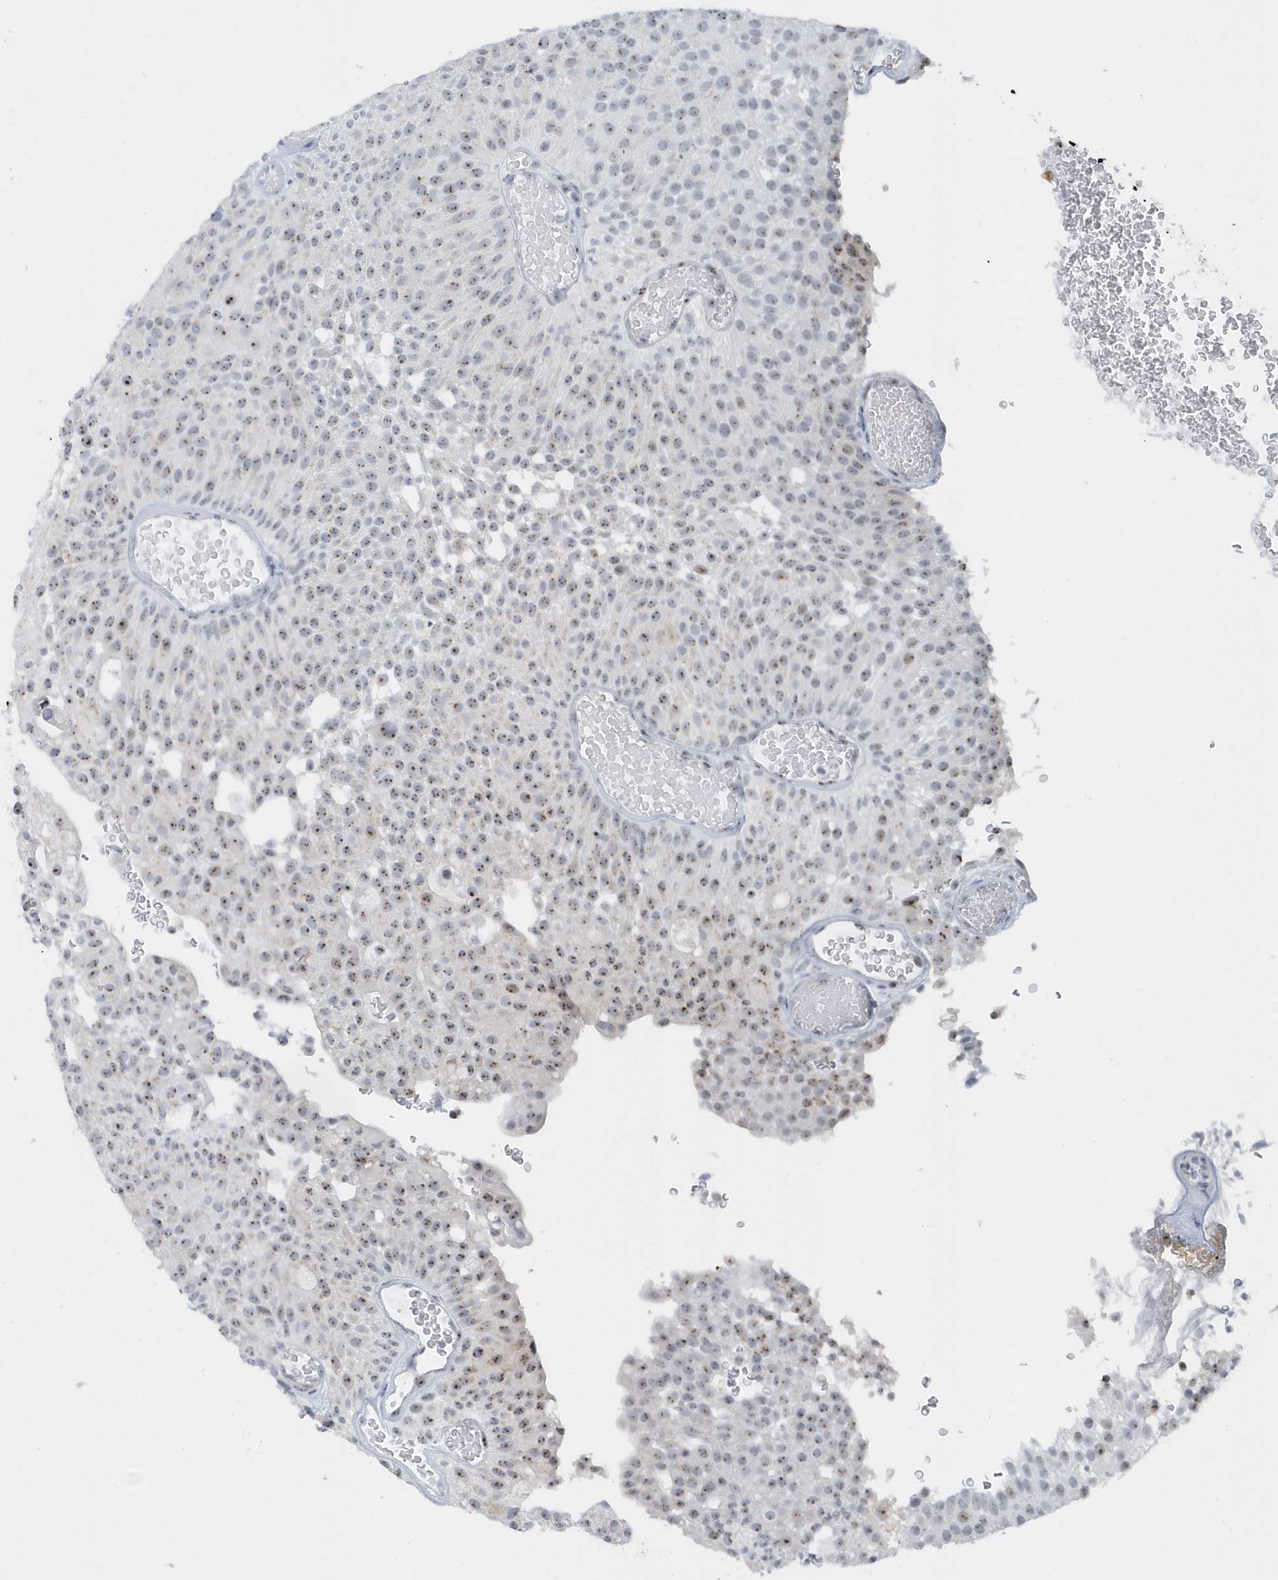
{"staining": {"intensity": "moderate", "quantity": ">75%", "location": "nuclear"}, "tissue": "urothelial cancer", "cell_type": "Tumor cells", "image_type": "cancer", "snomed": [{"axis": "morphology", "description": "Urothelial carcinoma, Low grade"}, {"axis": "topography", "description": "Urinary bladder"}], "caption": "Protein analysis of low-grade urothelial carcinoma tissue exhibits moderate nuclear staining in about >75% of tumor cells. (DAB (3,3'-diaminobenzidine) IHC with brightfield microscopy, high magnification).", "gene": "RPF2", "patient": {"sex": "male", "age": 78}}